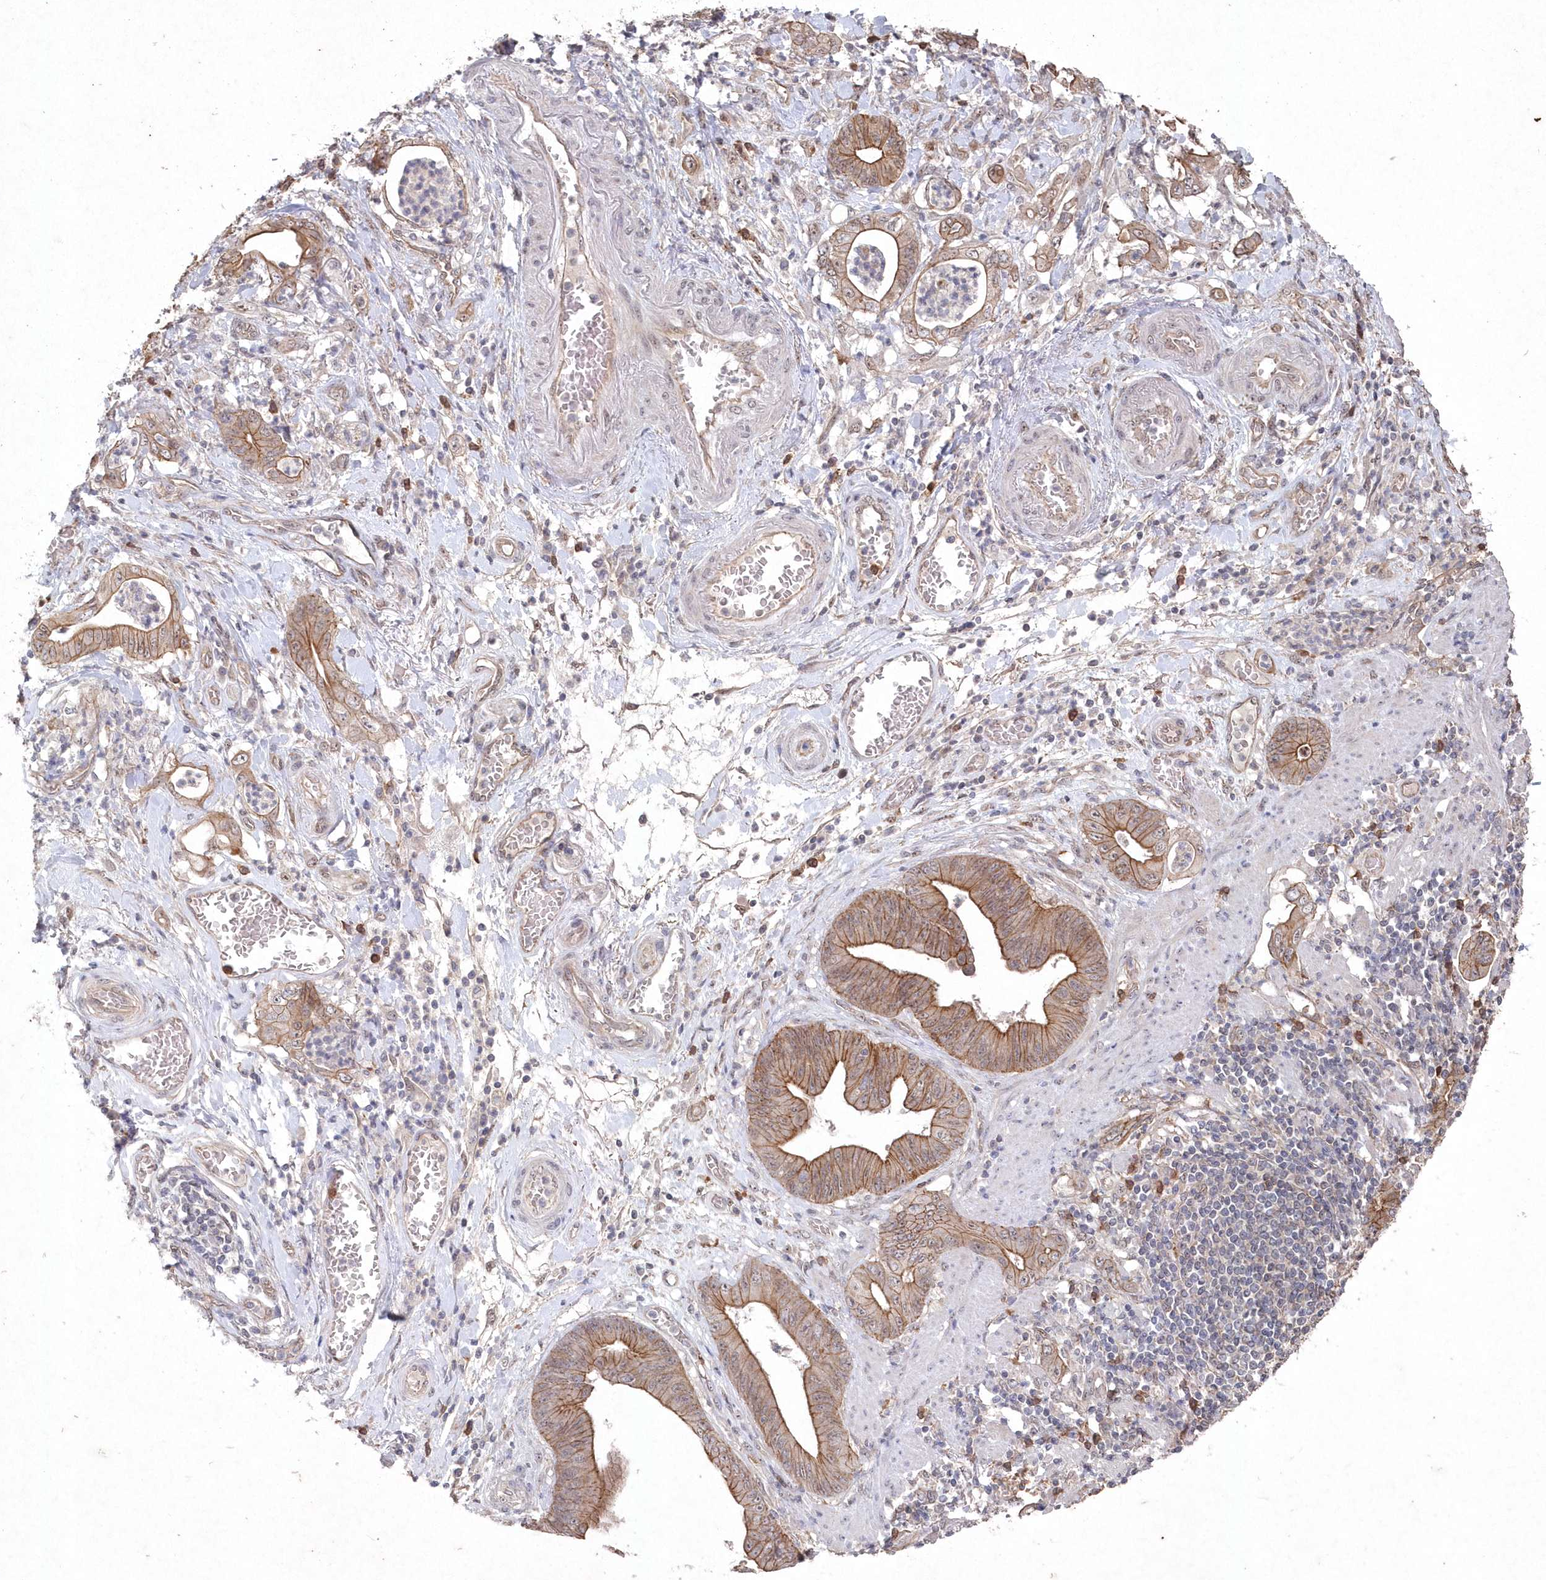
{"staining": {"intensity": "moderate", "quantity": ">75%", "location": "cytoplasmic/membranous"}, "tissue": "stomach cancer", "cell_type": "Tumor cells", "image_type": "cancer", "snomed": [{"axis": "morphology", "description": "Adenocarcinoma, NOS"}, {"axis": "topography", "description": "Stomach"}], "caption": "Adenocarcinoma (stomach) stained with a protein marker demonstrates moderate staining in tumor cells.", "gene": "VSIG2", "patient": {"sex": "female", "age": 73}}